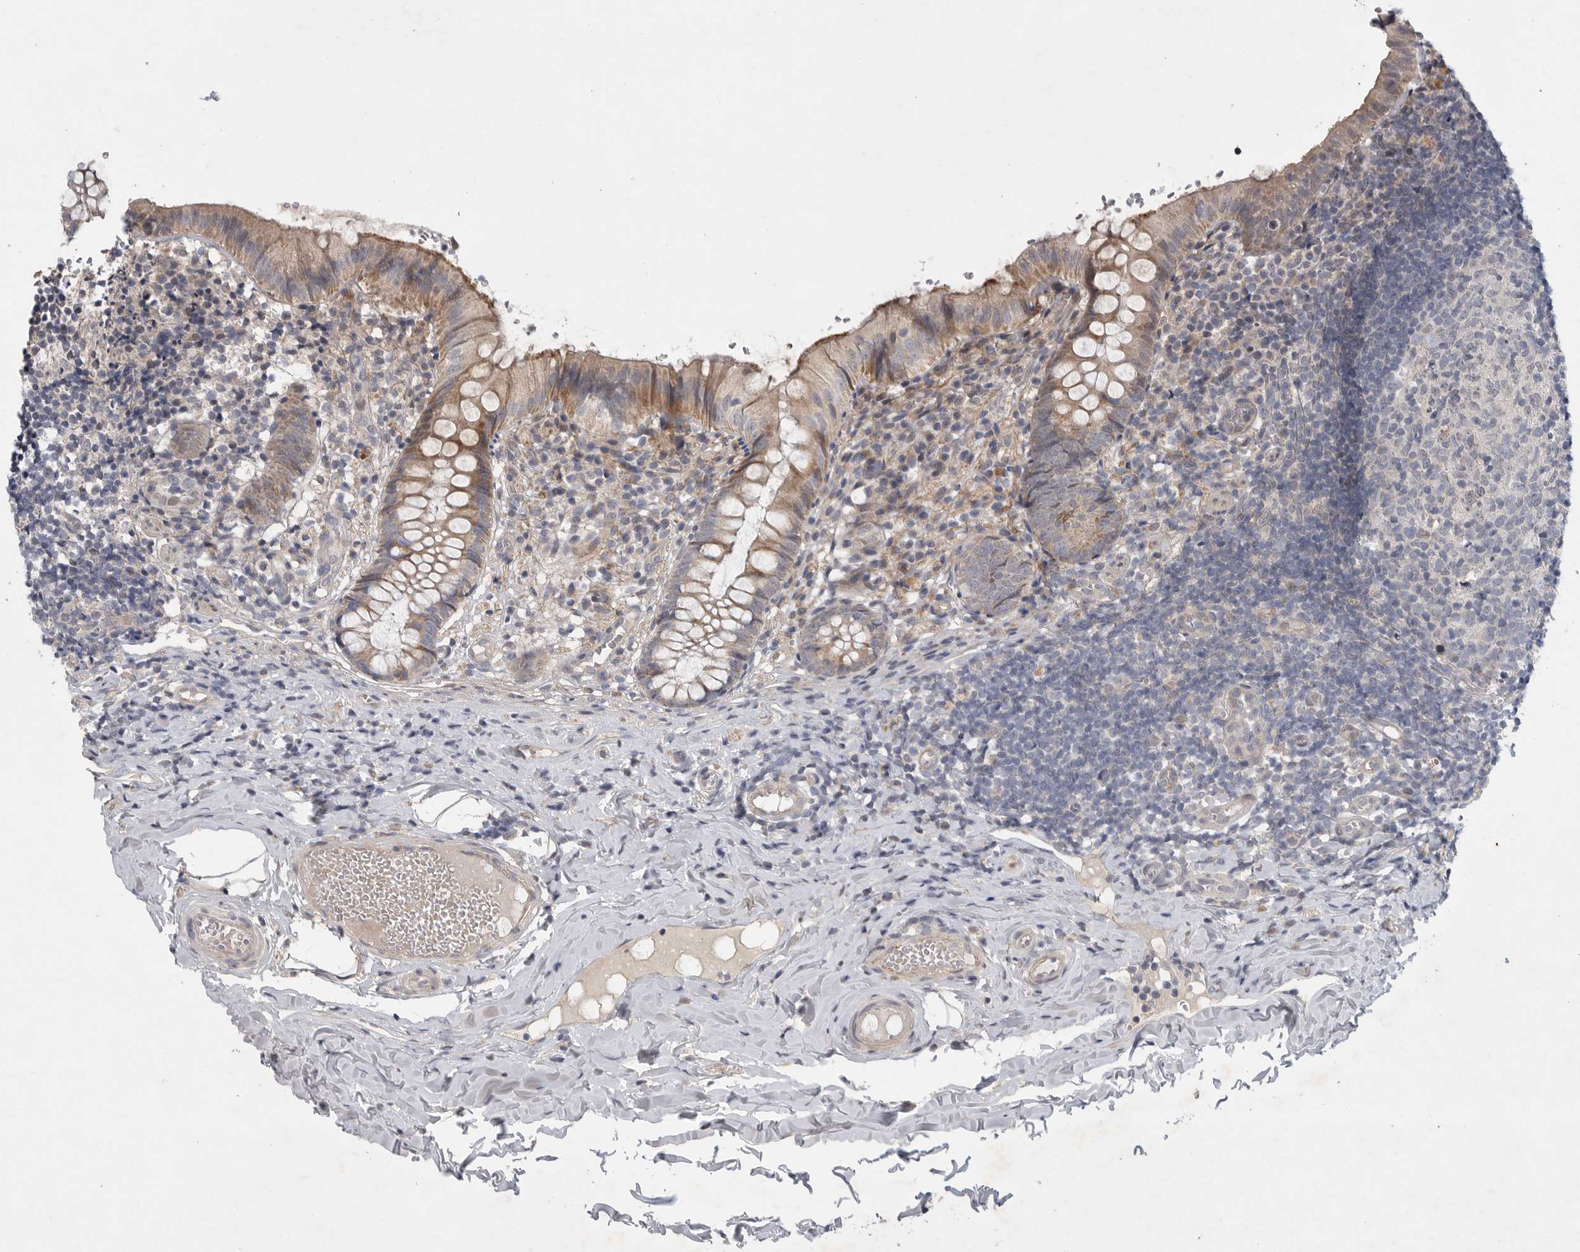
{"staining": {"intensity": "moderate", "quantity": ">75%", "location": "cytoplasmic/membranous"}, "tissue": "appendix", "cell_type": "Glandular cells", "image_type": "normal", "snomed": [{"axis": "morphology", "description": "Normal tissue, NOS"}, {"axis": "topography", "description": "Appendix"}], "caption": "Brown immunohistochemical staining in normal human appendix reveals moderate cytoplasmic/membranous staining in about >75% of glandular cells. (DAB IHC, brown staining for protein, blue staining for nuclei).", "gene": "FBXO43", "patient": {"sex": "male", "age": 8}}